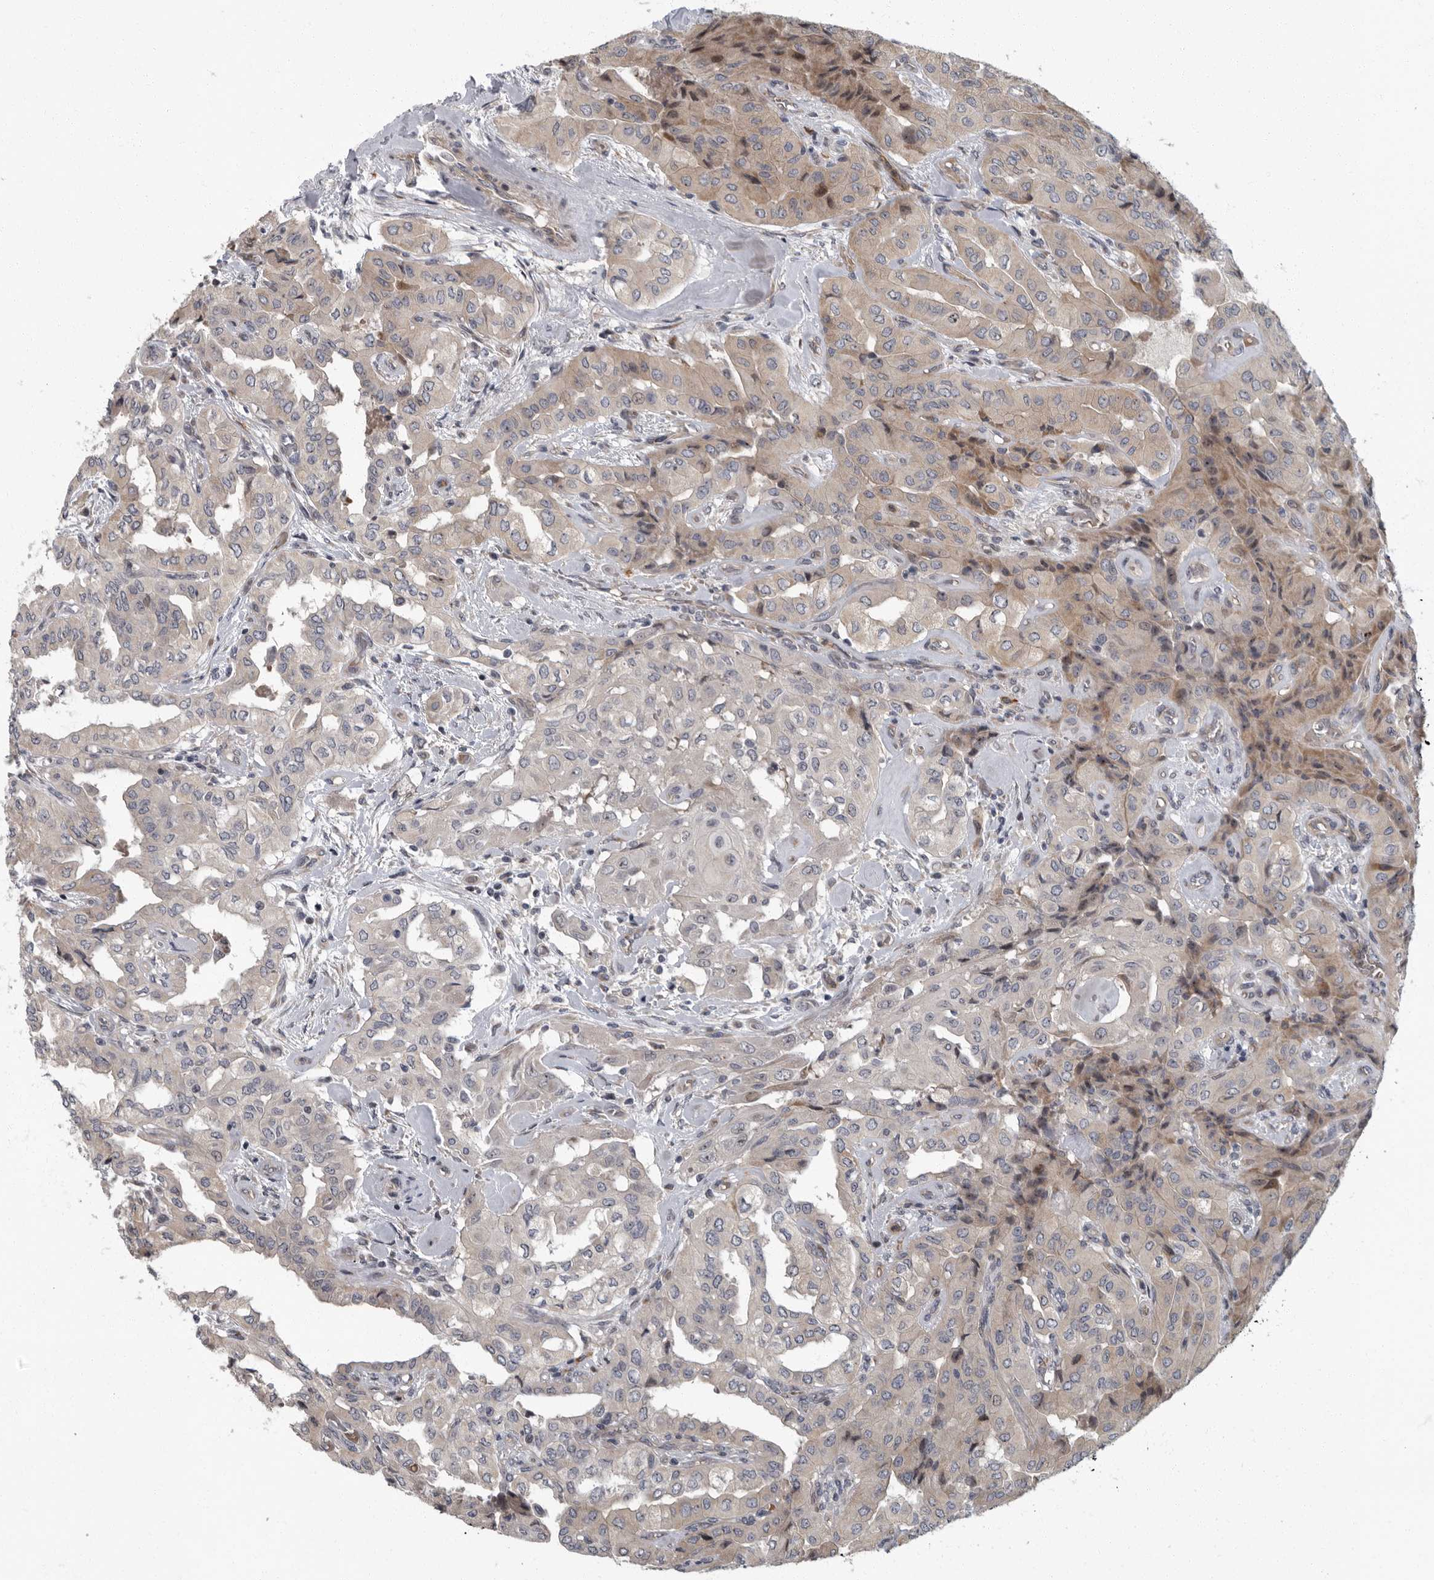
{"staining": {"intensity": "weak", "quantity": ">75%", "location": "cytoplasmic/membranous"}, "tissue": "thyroid cancer", "cell_type": "Tumor cells", "image_type": "cancer", "snomed": [{"axis": "morphology", "description": "Papillary adenocarcinoma, NOS"}, {"axis": "topography", "description": "Thyroid gland"}], "caption": "Immunohistochemistry (IHC) (DAB) staining of human papillary adenocarcinoma (thyroid) reveals weak cytoplasmic/membranous protein positivity in about >75% of tumor cells. (IHC, brightfield microscopy, high magnification).", "gene": "PDCD11", "patient": {"sex": "female", "age": 59}}